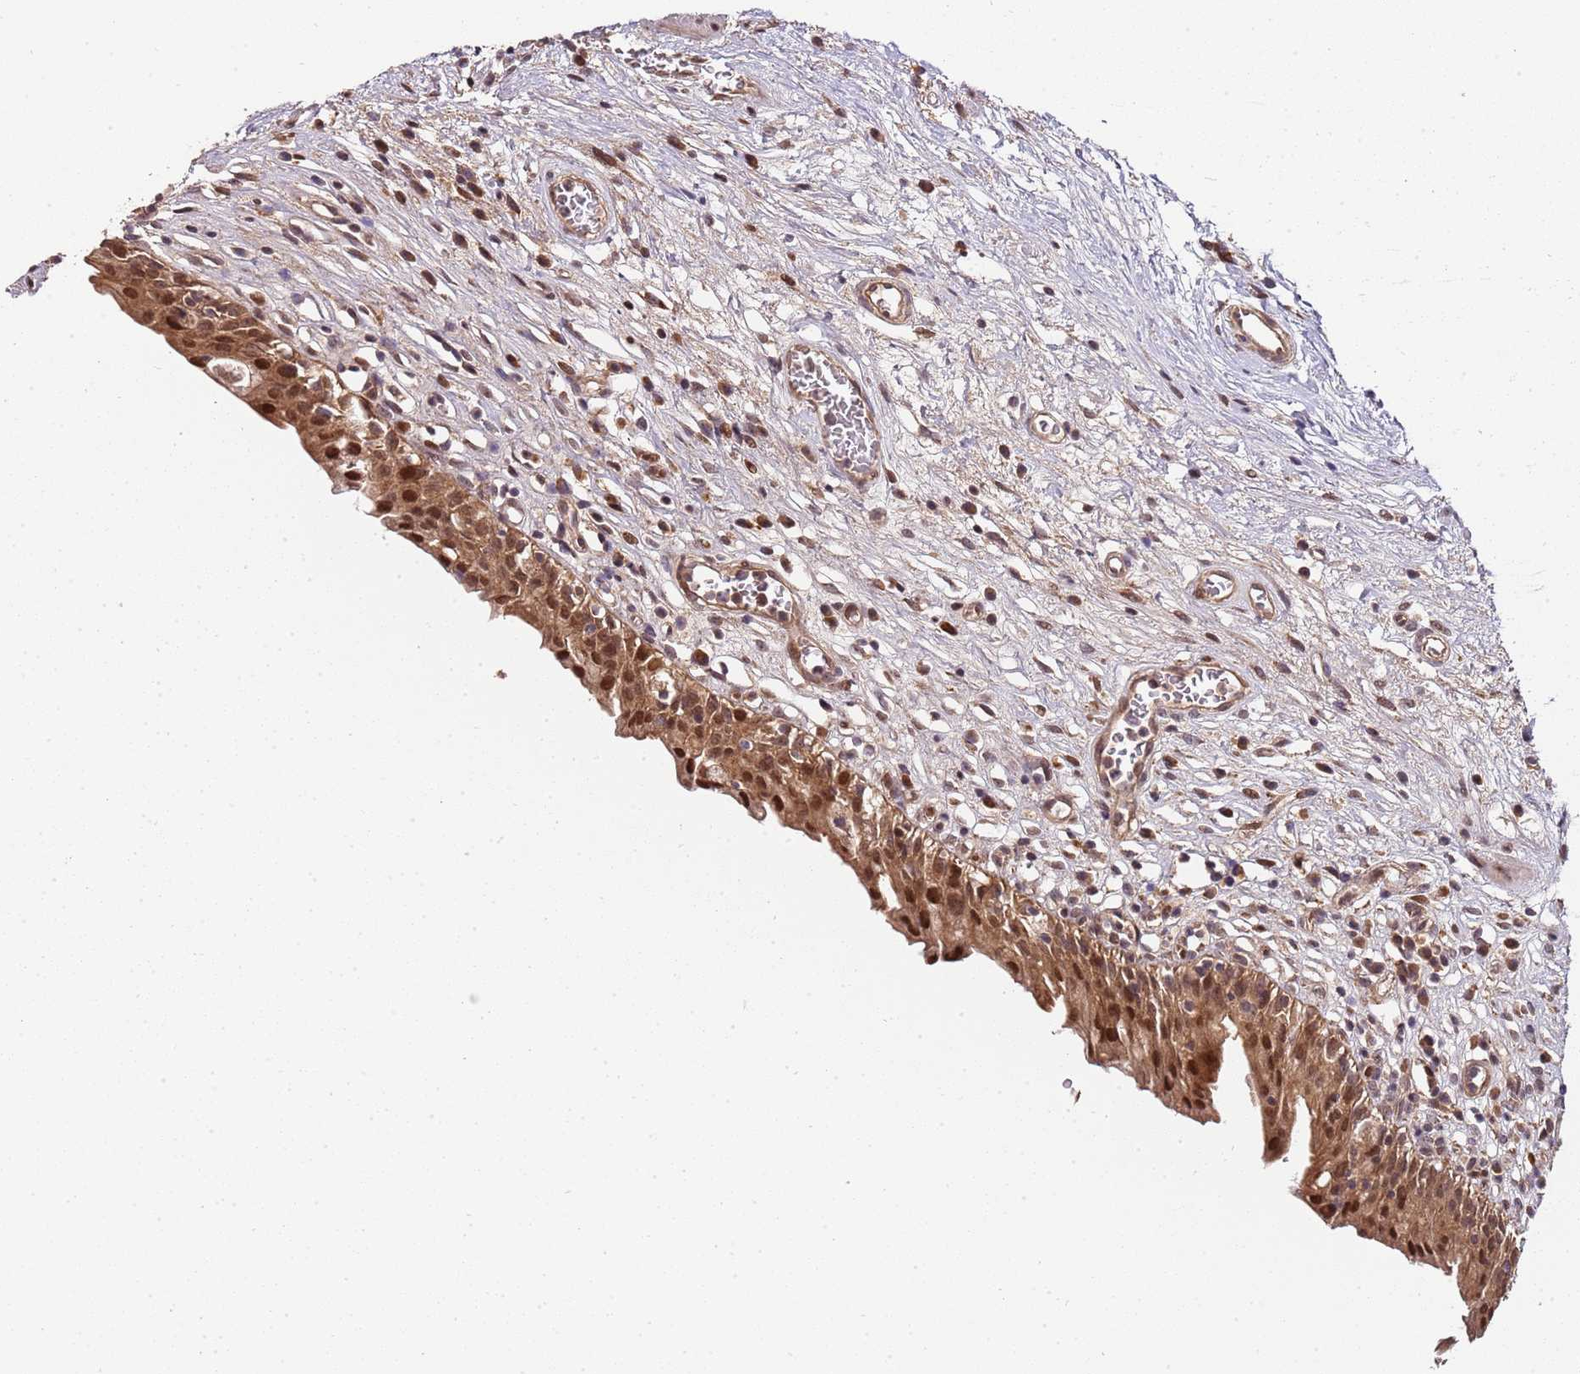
{"staining": {"intensity": "strong", "quantity": ">75%", "location": "cytoplasmic/membranous,nuclear"}, "tissue": "urinary bladder", "cell_type": "Urothelial cells", "image_type": "normal", "snomed": [{"axis": "morphology", "description": "Normal tissue, NOS"}, {"axis": "morphology", "description": "Inflammation, NOS"}, {"axis": "topography", "description": "Urinary bladder"}], "caption": "Strong cytoplasmic/membranous,nuclear positivity is present in approximately >75% of urothelial cells in unremarkable urinary bladder. Nuclei are stained in blue.", "gene": "EDC3", "patient": {"sex": "male", "age": 63}}